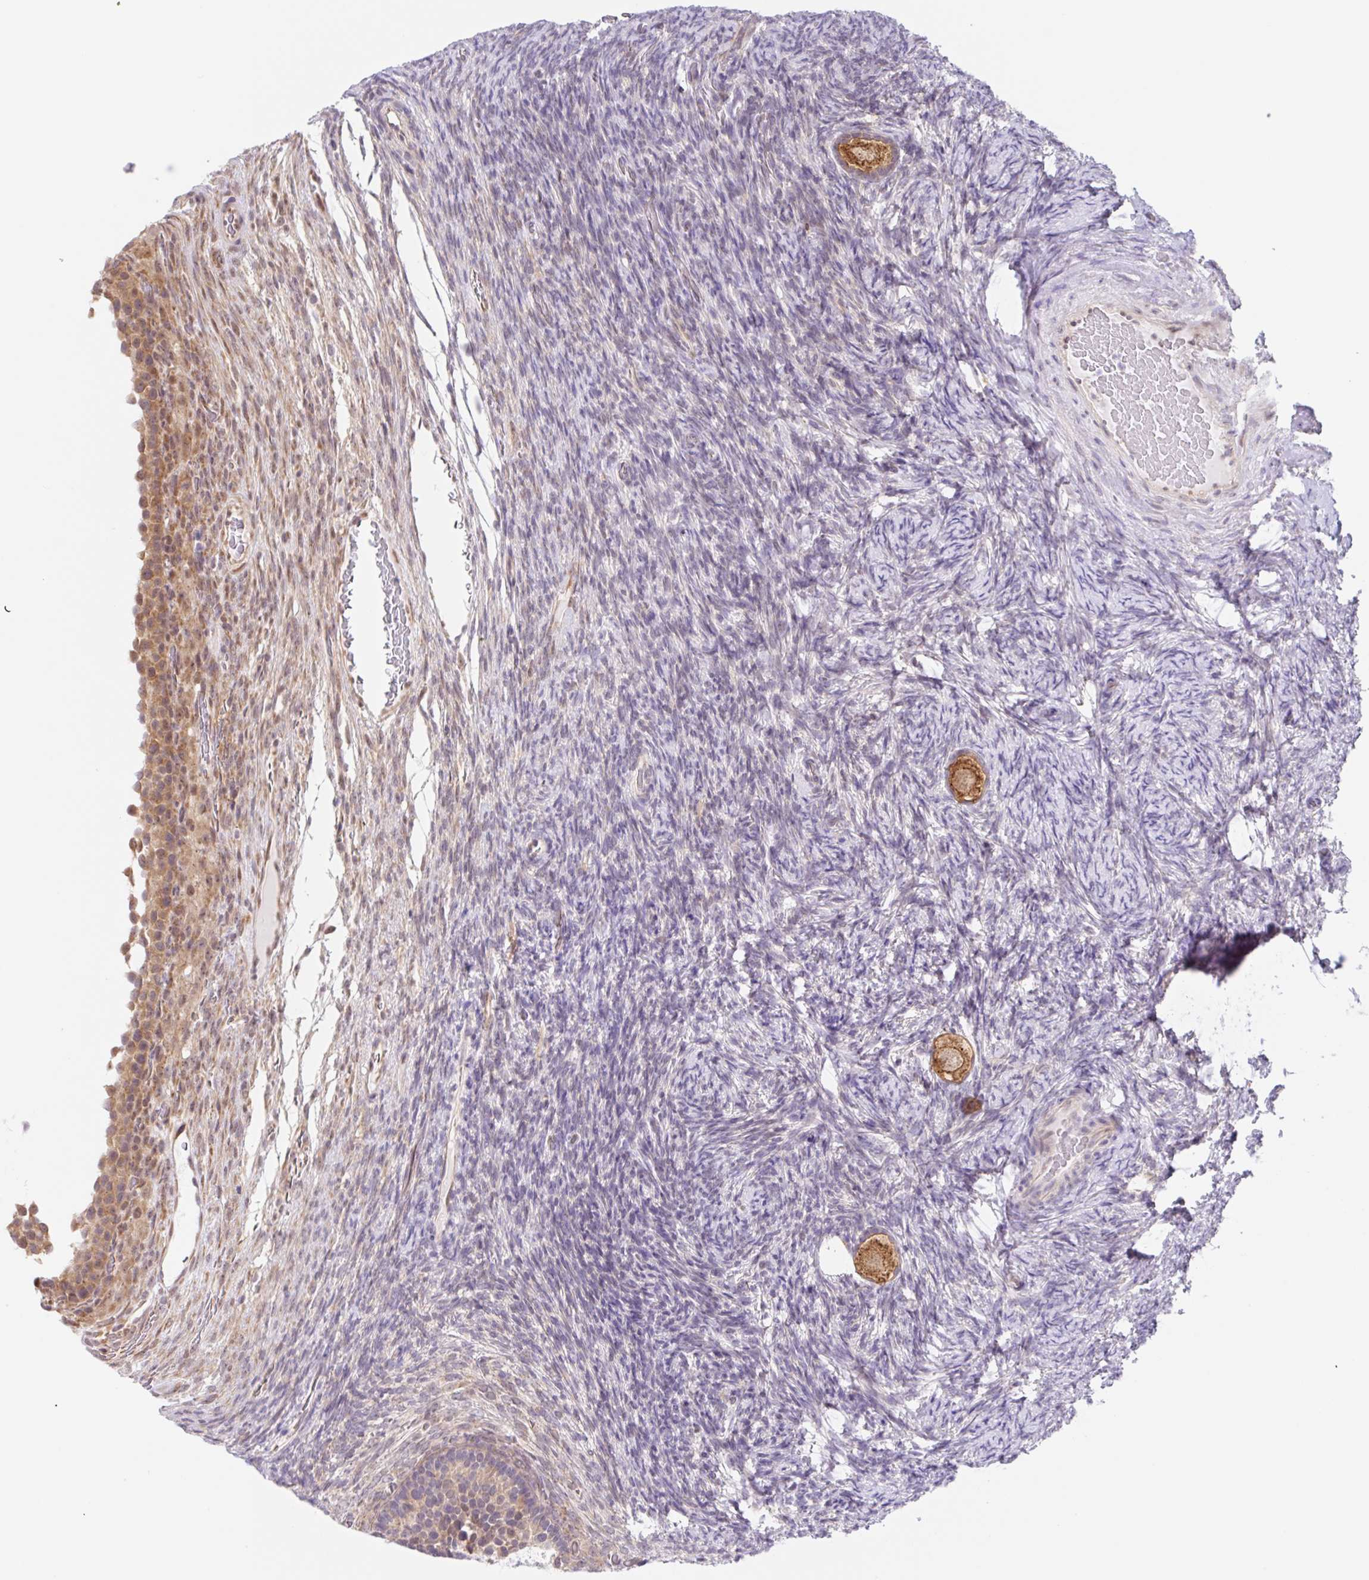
{"staining": {"intensity": "moderate", "quantity": ">75%", "location": "cytoplasmic/membranous"}, "tissue": "ovary", "cell_type": "Follicle cells", "image_type": "normal", "snomed": [{"axis": "morphology", "description": "Normal tissue, NOS"}, {"axis": "topography", "description": "Ovary"}], "caption": "Protein positivity by immunohistochemistry (IHC) displays moderate cytoplasmic/membranous staining in approximately >75% of follicle cells in benign ovary.", "gene": "TBPL2", "patient": {"sex": "female", "age": 34}}